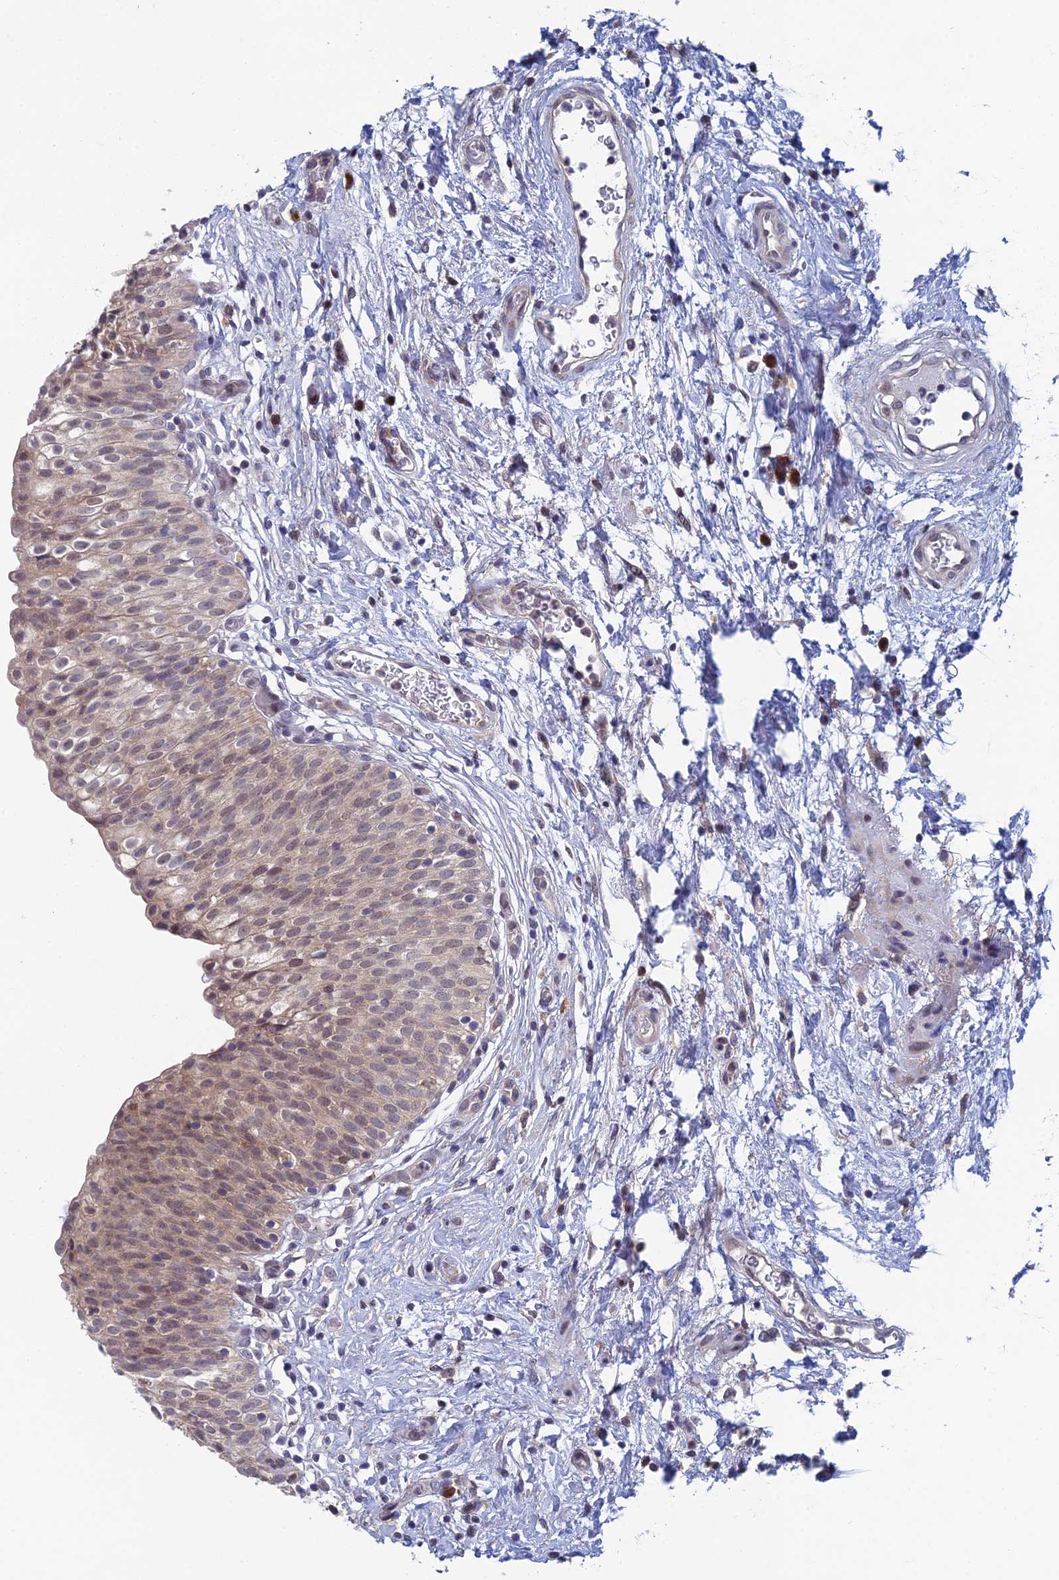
{"staining": {"intensity": "weak", "quantity": "25%-75%", "location": "cytoplasmic/membranous,nuclear"}, "tissue": "urinary bladder", "cell_type": "Urothelial cells", "image_type": "normal", "snomed": [{"axis": "morphology", "description": "Normal tissue, NOS"}, {"axis": "topography", "description": "Urinary bladder"}], "caption": "This photomicrograph demonstrates immunohistochemistry (IHC) staining of benign human urinary bladder, with low weak cytoplasmic/membranous,nuclear expression in approximately 25%-75% of urothelial cells.", "gene": "SRA1", "patient": {"sex": "male", "age": 55}}